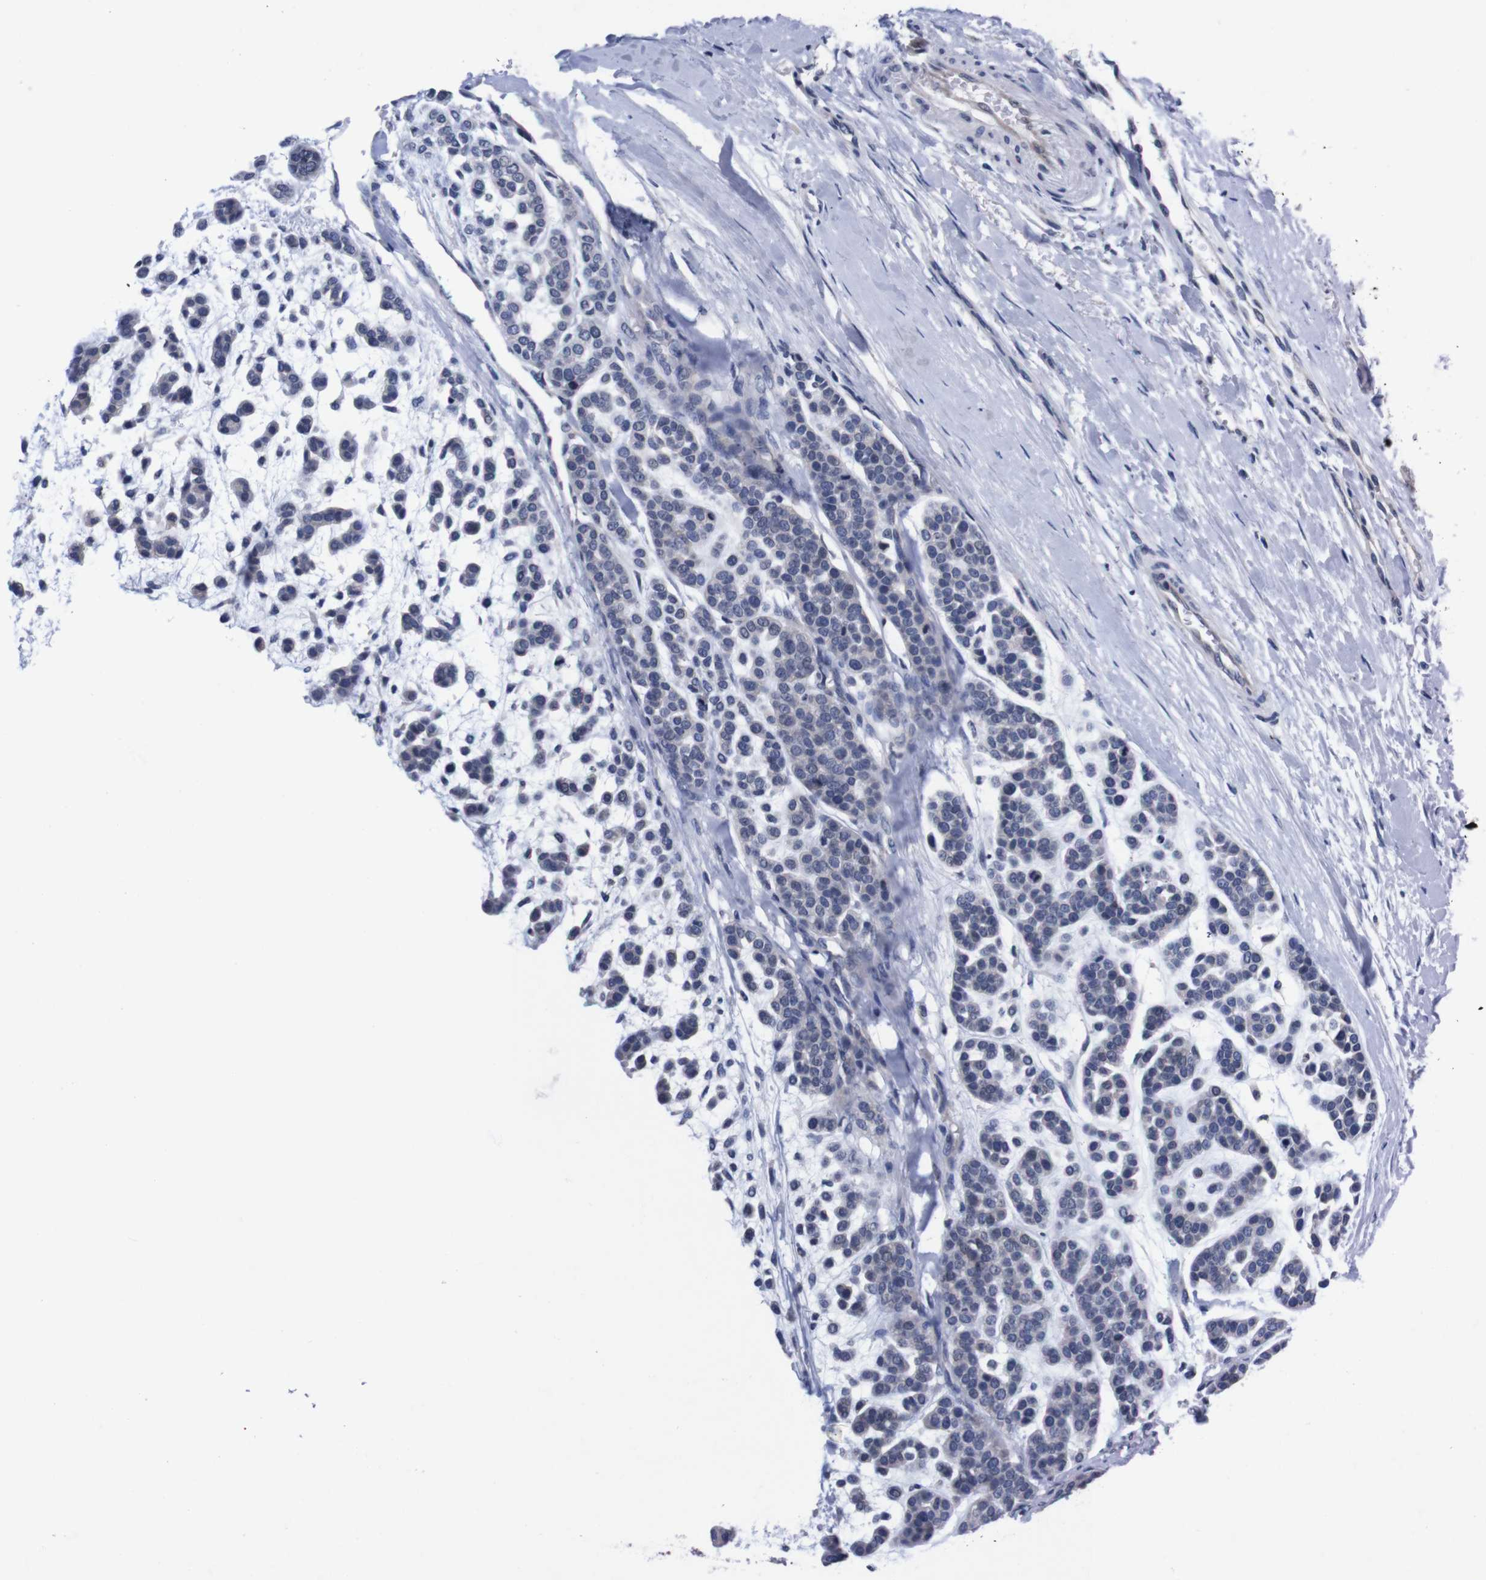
{"staining": {"intensity": "negative", "quantity": "none", "location": "none"}, "tissue": "head and neck cancer", "cell_type": "Tumor cells", "image_type": "cancer", "snomed": [{"axis": "morphology", "description": "Adenocarcinoma, NOS"}, {"axis": "morphology", "description": "Adenoma, NOS"}, {"axis": "topography", "description": "Head-Neck"}], "caption": "Photomicrograph shows no protein staining in tumor cells of adenoma (head and neck) tissue.", "gene": "TNFRSF21", "patient": {"sex": "female", "age": 55}}